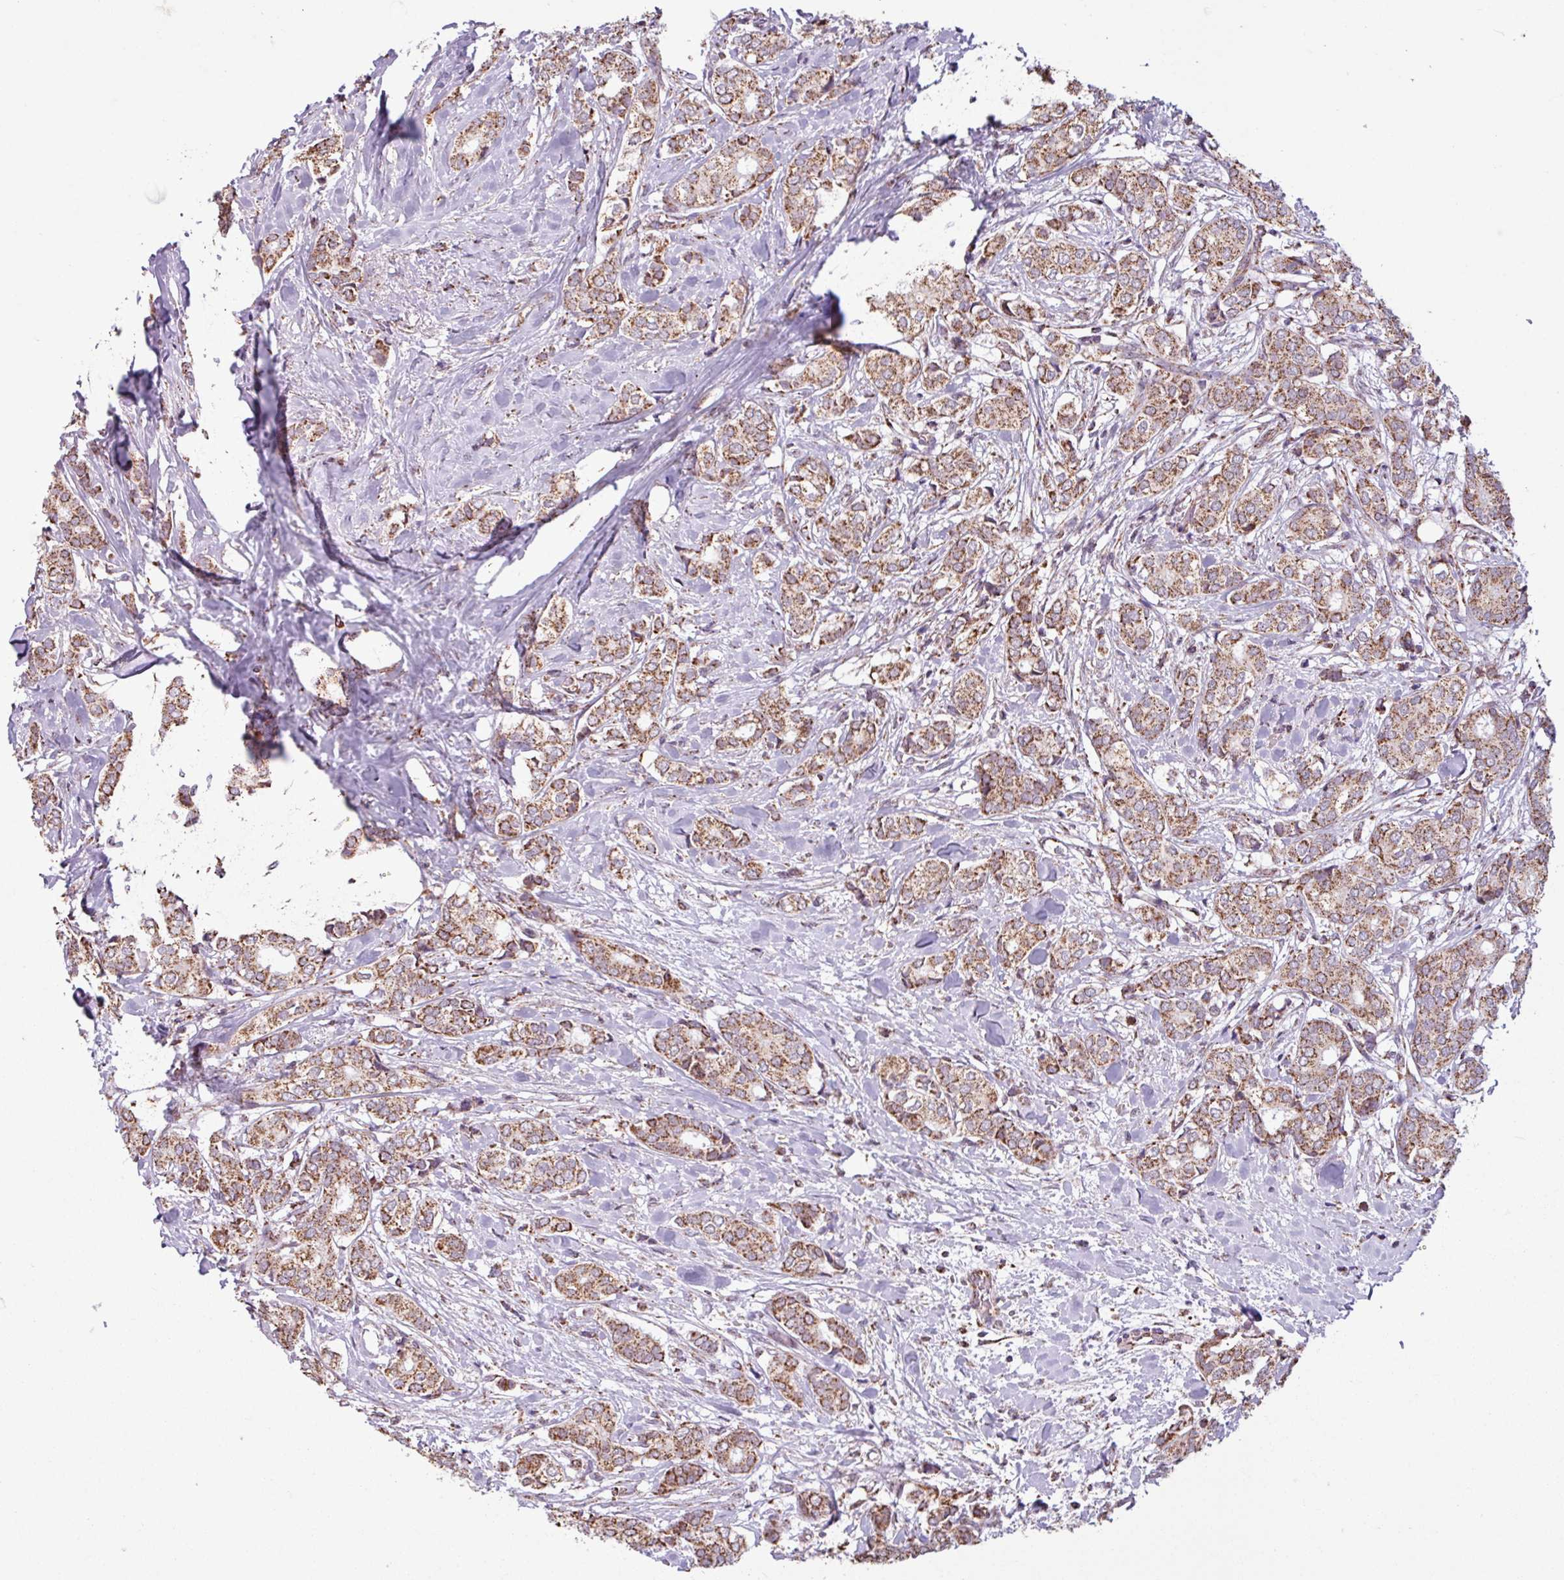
{"staining": {"intensity": "moderate", "quantity": ">75%", "location": "cytoplasmic/membranous"}, "tissue": "breast cancer", "cell_type": "Tumor cells", "image_type": "cancer", "snomed": [{"axis": "morphology", "description": "Duct carcinoma"}, {"axis": "topography", "description": "Breast"}], "caption": "There is medium levels of moderate cytoplasmic/membranous staining in tumor cells of infiltrating ductal carcinoma (breast), as demonstrated by immunohistochemical staining (brown color).", "gene": "ALG8", "patient": {"sex": "female", "age": 73}}